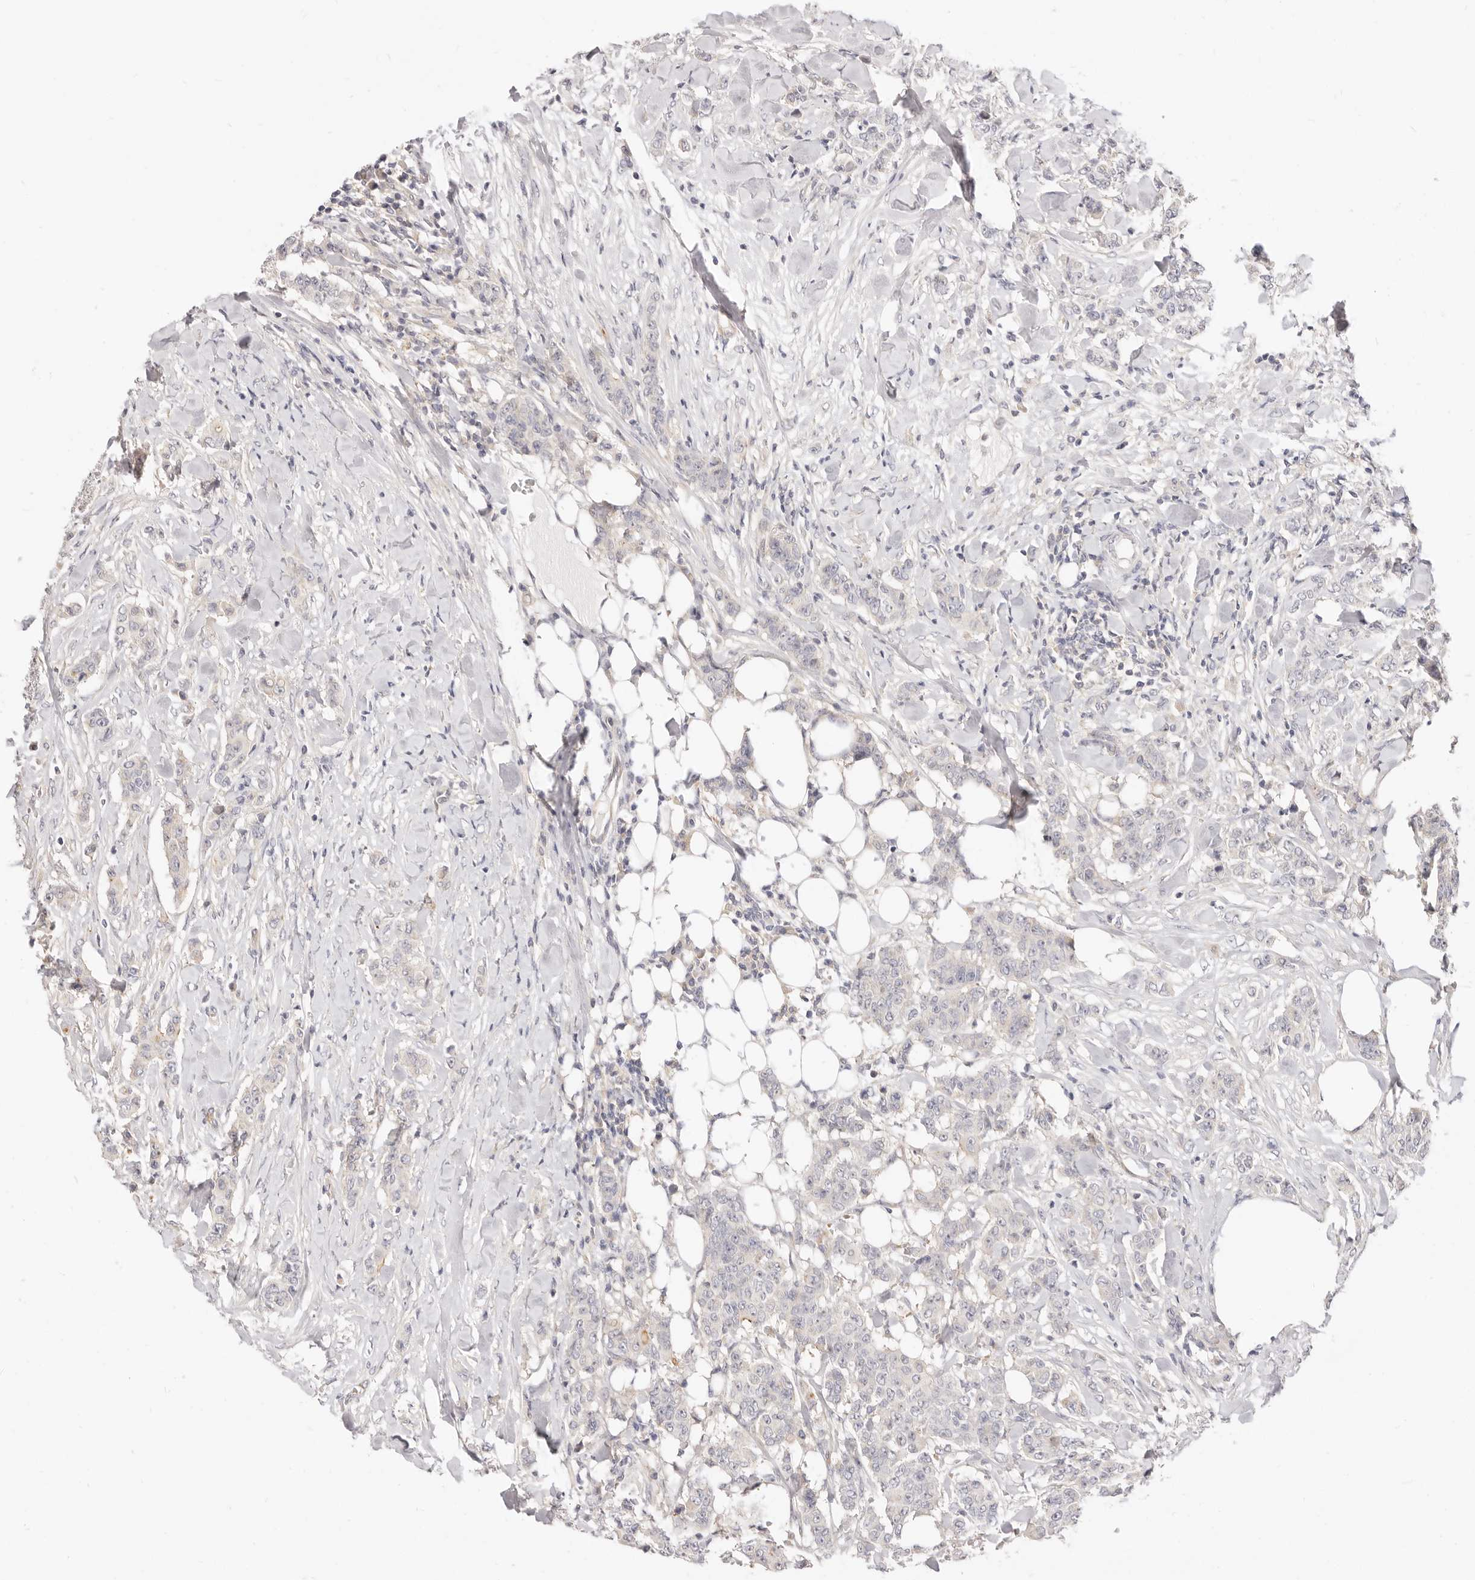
{"staining": {"intensity": "negative", "quantity": "none", "location": "none"}, "tissue": "breast cancer", "cell_type": "Tumor cells", "image_type": "cancer", "snomed": [{"axis": "morphology", "description": "Duct carcinoma"}, {"axis": "topography", "description": "Breast"}], "caption": "Immunohistochemistry (IHC) of human breast cancer displays no positivity in tumor cells. (DAB (3,3'-diaminobenzidine) immunohistochemistry, high magnification).", "gene": "LTB4R2", "patient": {"sex": "female", "age": 40}}